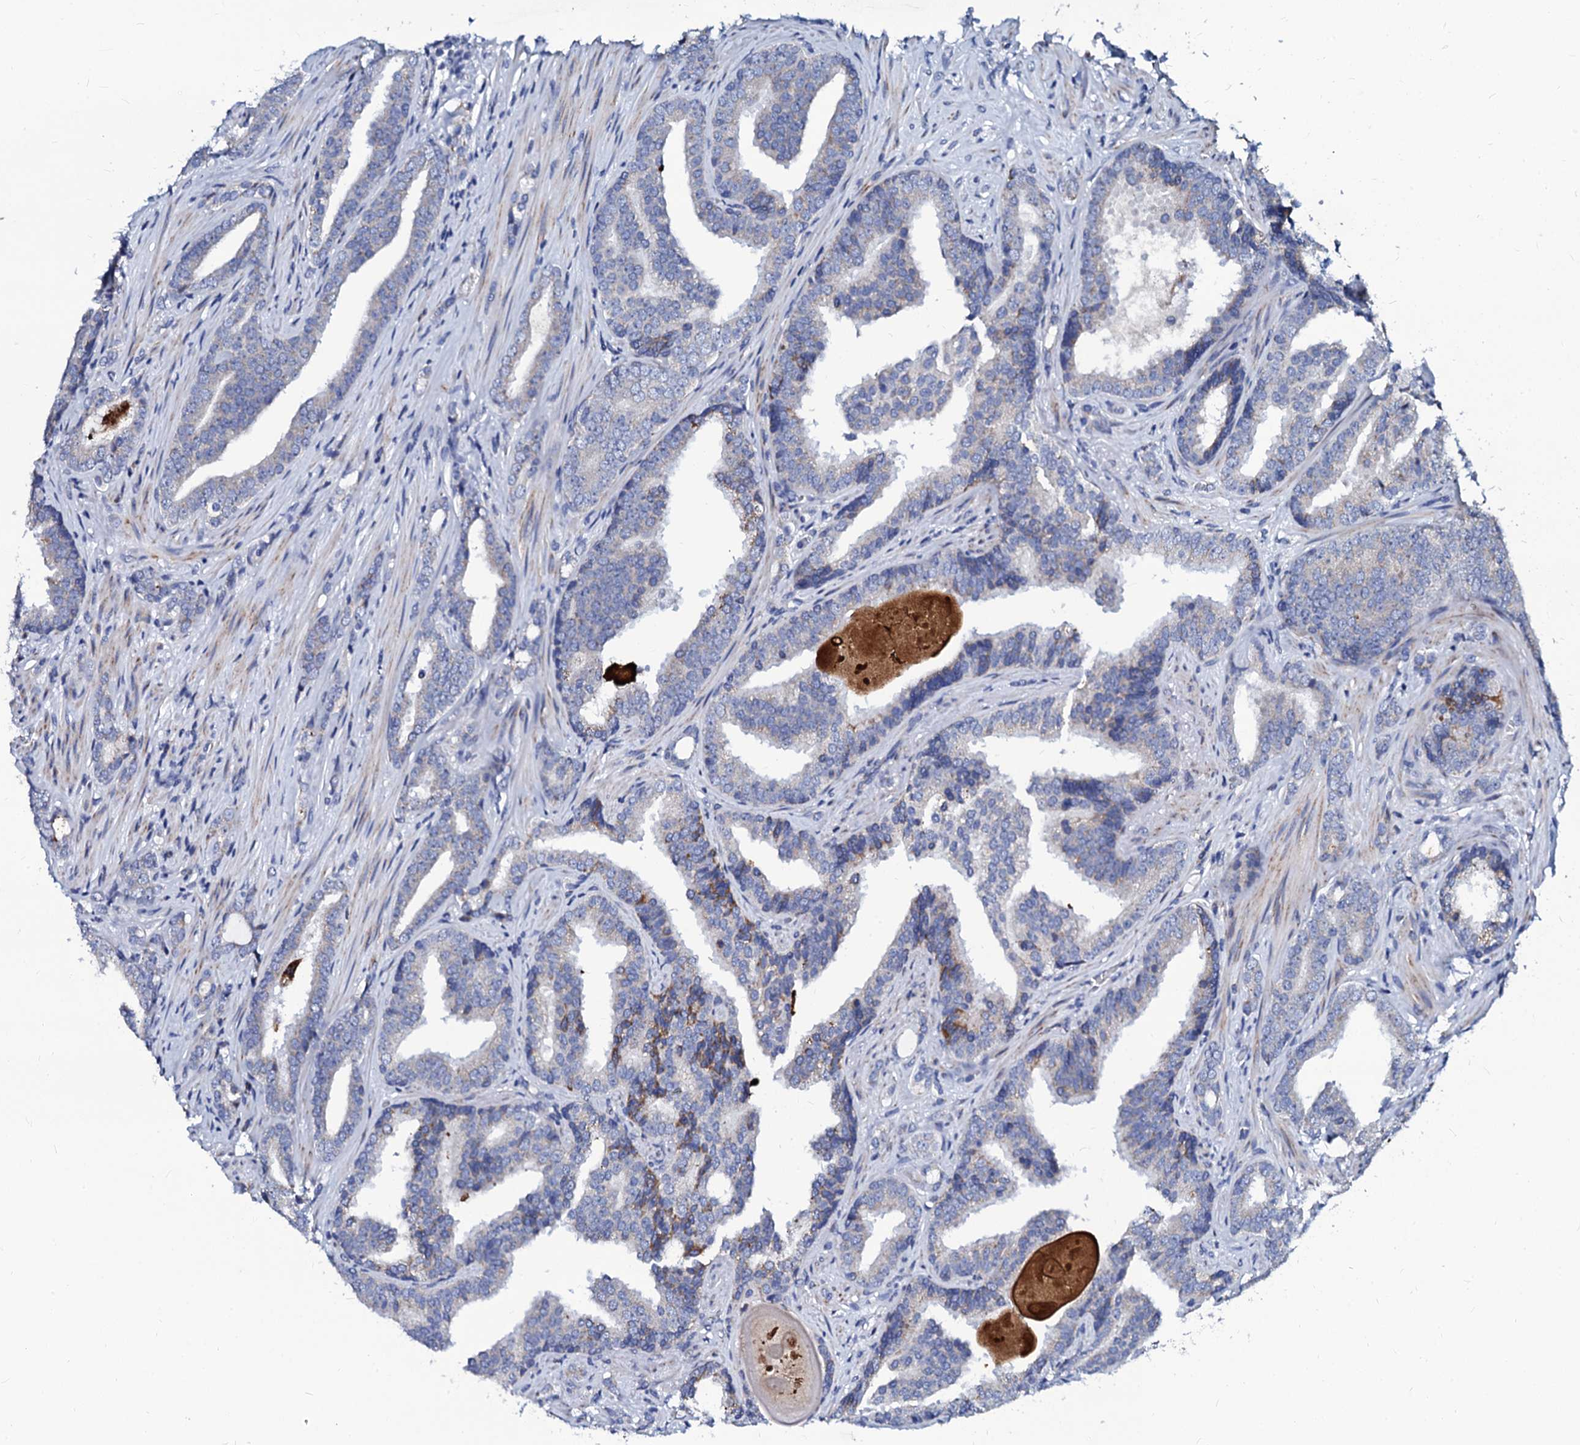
{"staining": {"intensity": "negative", "quantity": "none", "location": "none"}, "tissue": "prostate cancer", "cell_type": "Tumor cells", "image_type": "cancer", "snomed": [{"axis": "morphology", "description": "Adenocarcinoma, High grade"}, {"axis": "topography", "description": "Prostate"}], "caption": "Tumor cells show no significant positivity in adenocarcinoma (high-grade) (prostate).", "gene": "SLC37A4", "patient": {"sex": "male", "age": 63}}